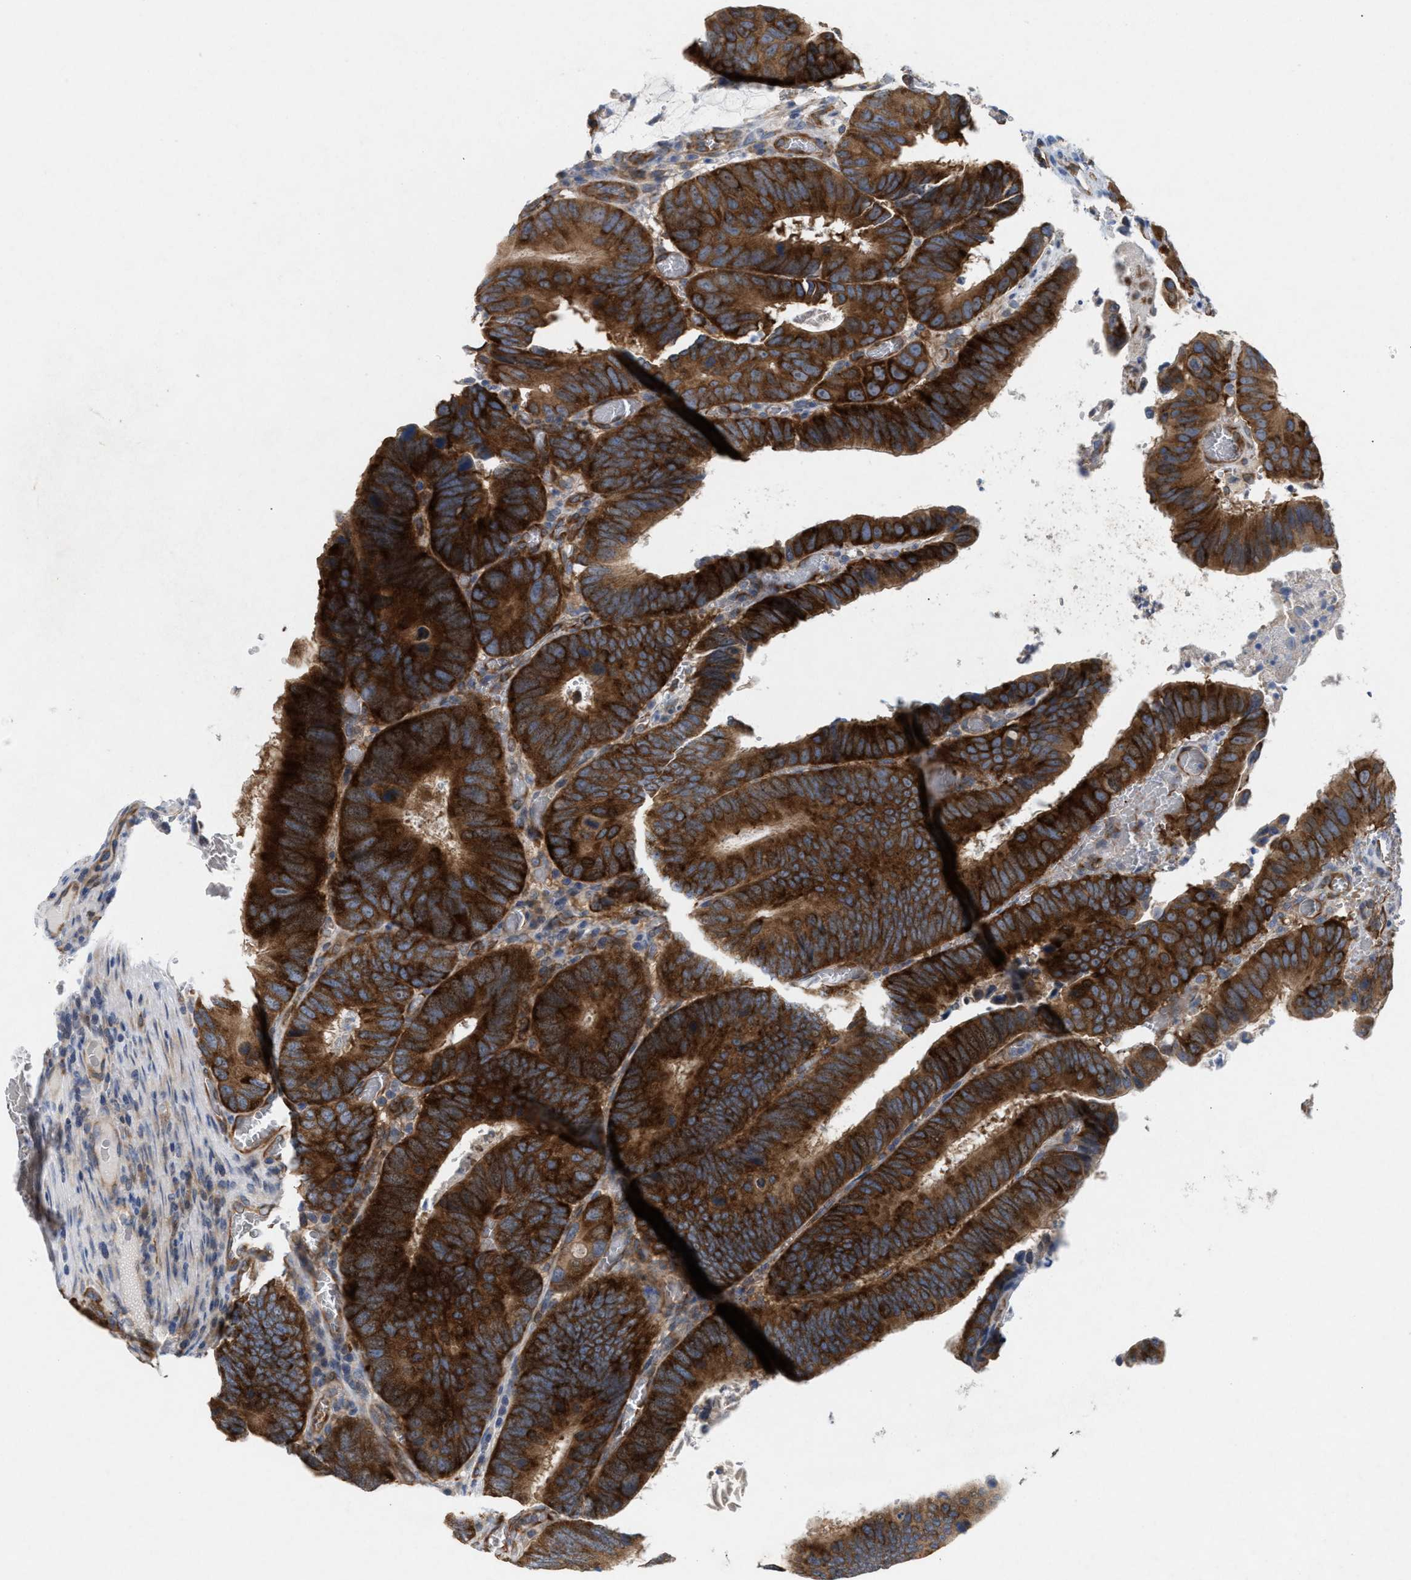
{"staining": {"intensity": "strong", "quantity": ">75%", "location": "cytoplasmic/membranous"}, "tissue": "colorectal cancer", "cell_type": "Tumor cells", "image_type": "cancer", "snomed": [{"axis": "morphology", "description": "Inflammation, NOS"}, {"axis": "morphology", "description": "Adenocarcinoma, NOS"}, {"axis": "topography", "description": "Colon"}], "caption": "Colorectal cancer tissue shows strong cytoplasmic/membranous positivity in approximately >75% of tumor cells, visualized by immunohistochemistry.", "gene": "UBAP2", "patient": {"sex": "male", "age": 72}}